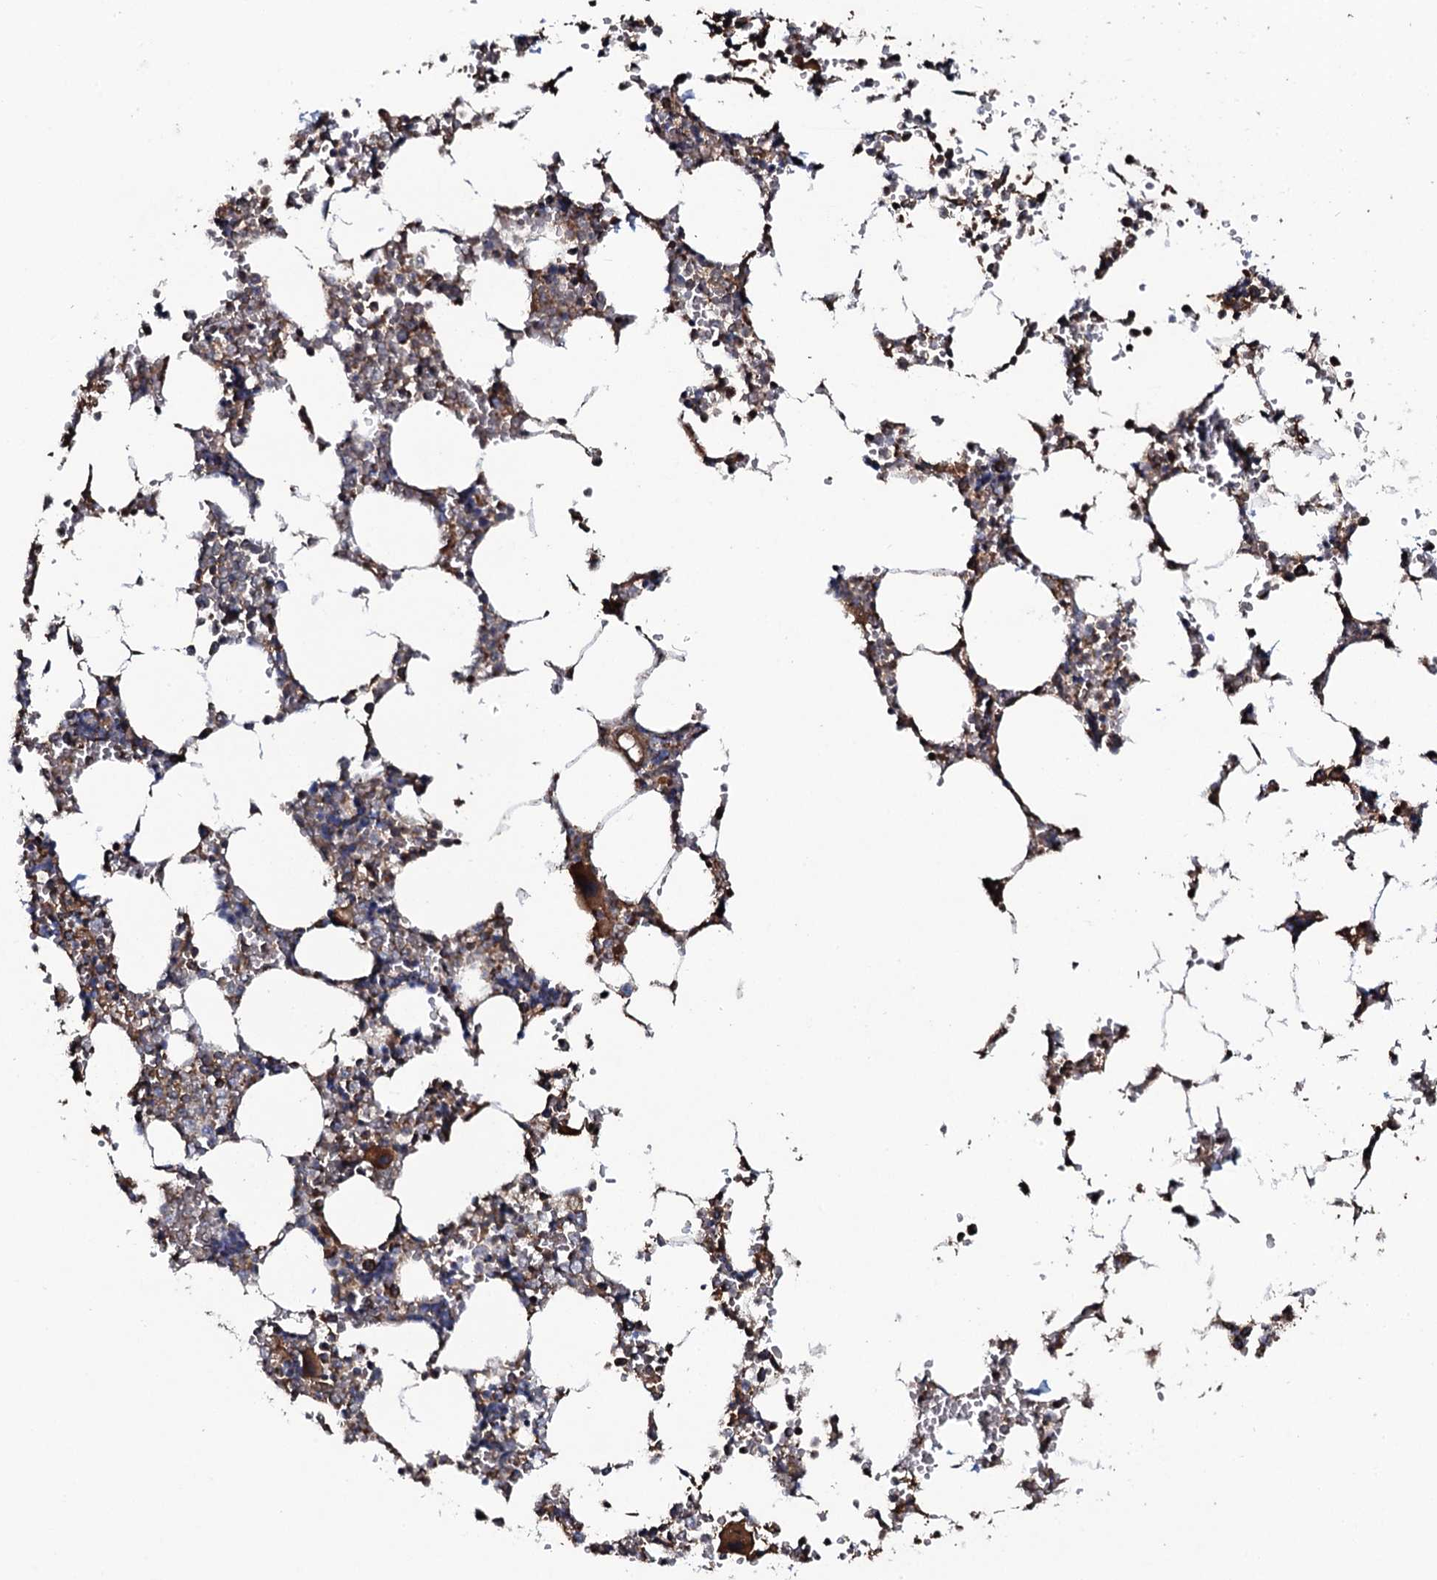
{"staining": {"intensity": "strong", "quantity": "<25%", "location": "cytoplasmic/membranous"}, "tissue": "bone marrow", "cell_type": "Hematopoietic cells", "image_type": "normal", "snomed": [{"axis": "morphology", "description": "Normal tissue, NOS"}, {"axis": "topography", "description": "Bone marrow"}], "caption": "Brown immunohistochemical staining in benign bone marrow exhibits strong cytoplasmic/membranous expression in approximately <25% of hematopoietic cells. Nuclei are stained in blue.", "gene": "VWA8", "patient": {"sex": "male", "age": 64}}